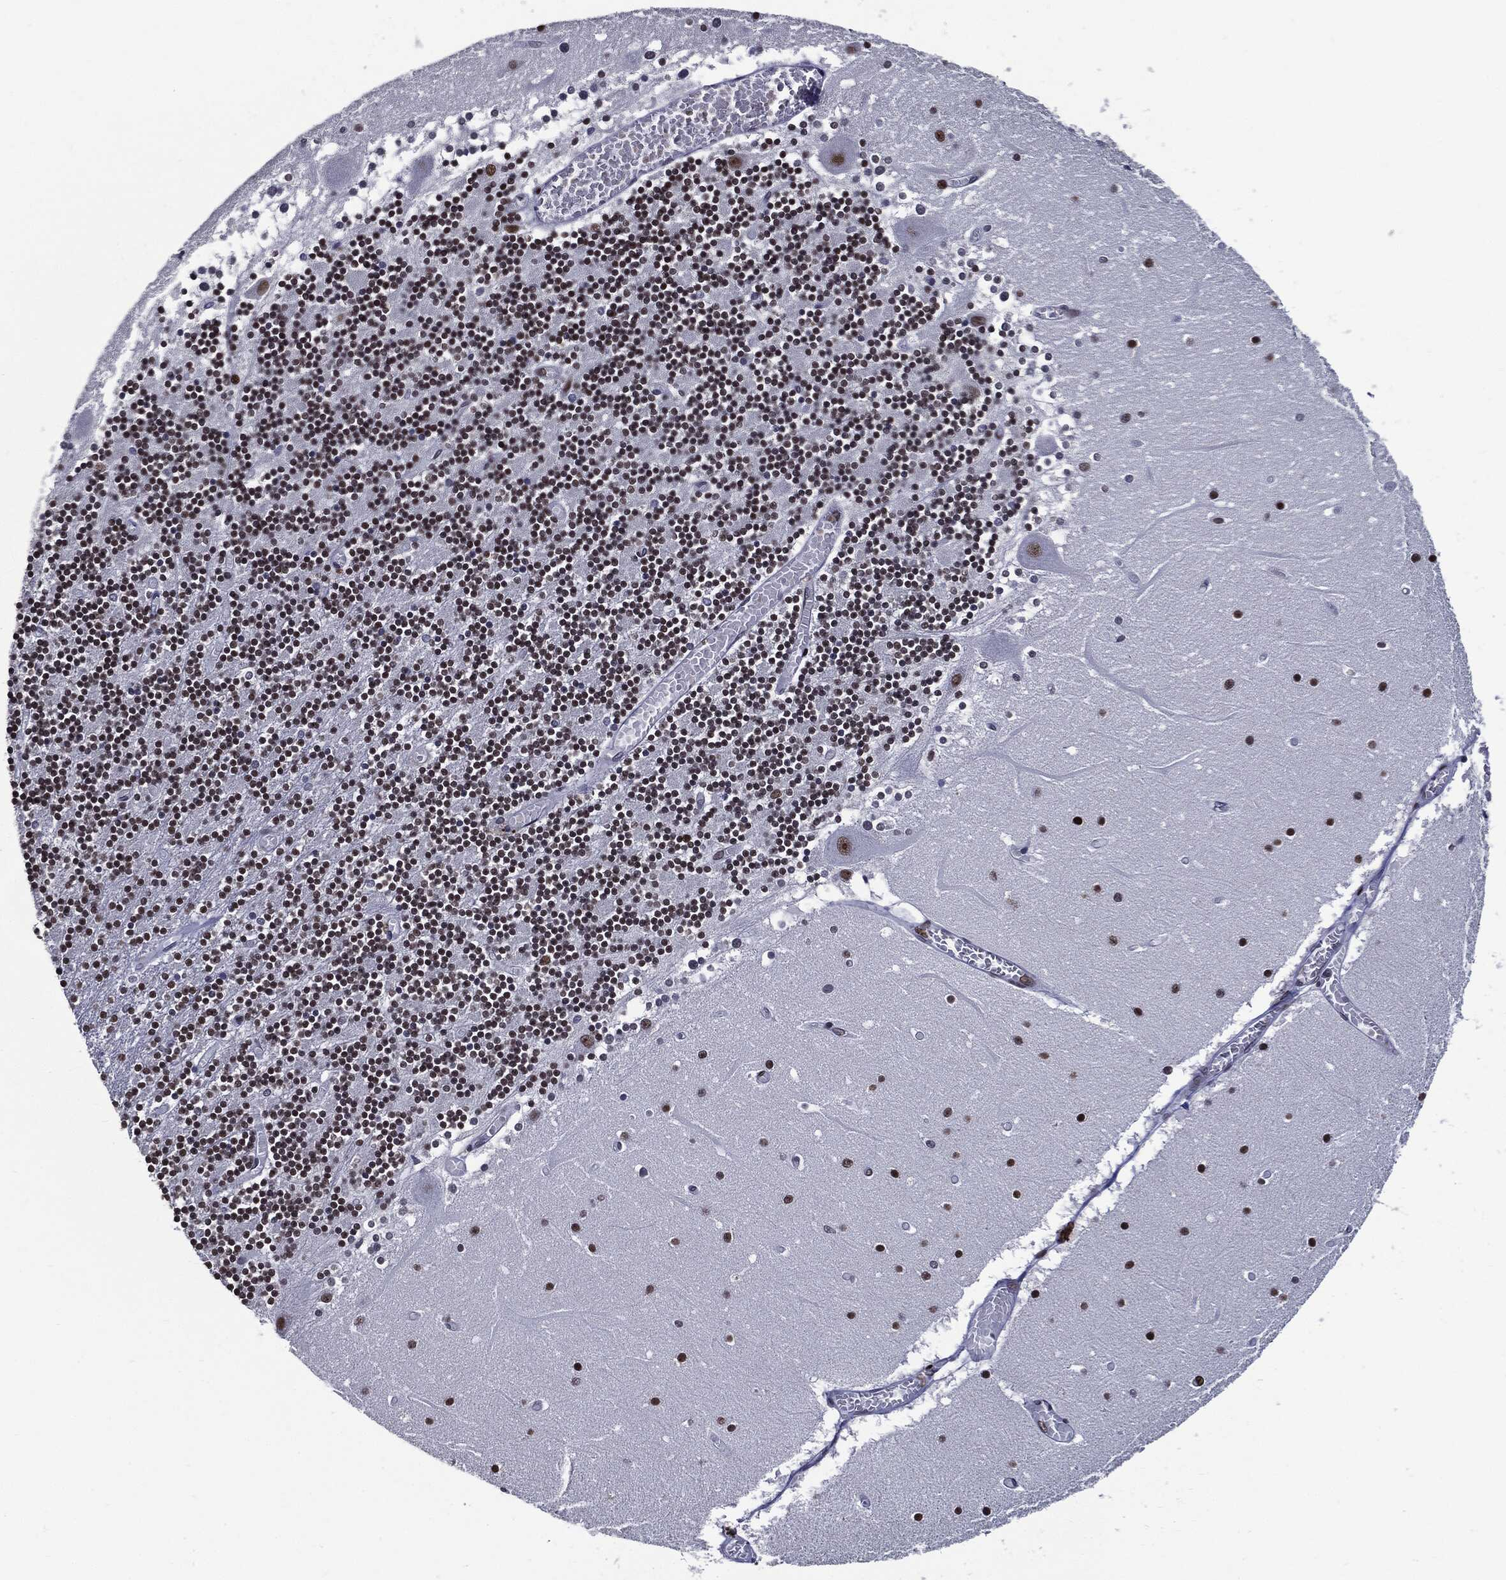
{"staining": {"intensity": "strong", "quantity": ">75%", "location": "nuclear"}, "tissue": "cerebellum", "cell_type": "Cells in granular layer", "image_type": "normal", "snomed": [{"axis": "morphology", "description": "Normal tissue, NOS"}, {"axis": "topography", "description": "Cerebellum"}], "caption": "IHC of benign cerebellum displays high levels of strong nuclear staining in about >75% of cells in granular layer. (Stains: DAB (3,3'-diaminobenzidine) in brown, nuclei in blue, Microscopy: brightfield microscopy at high magnification).", "gene": "ZFP91", "patient": {"sex": "female", "age": 28}}